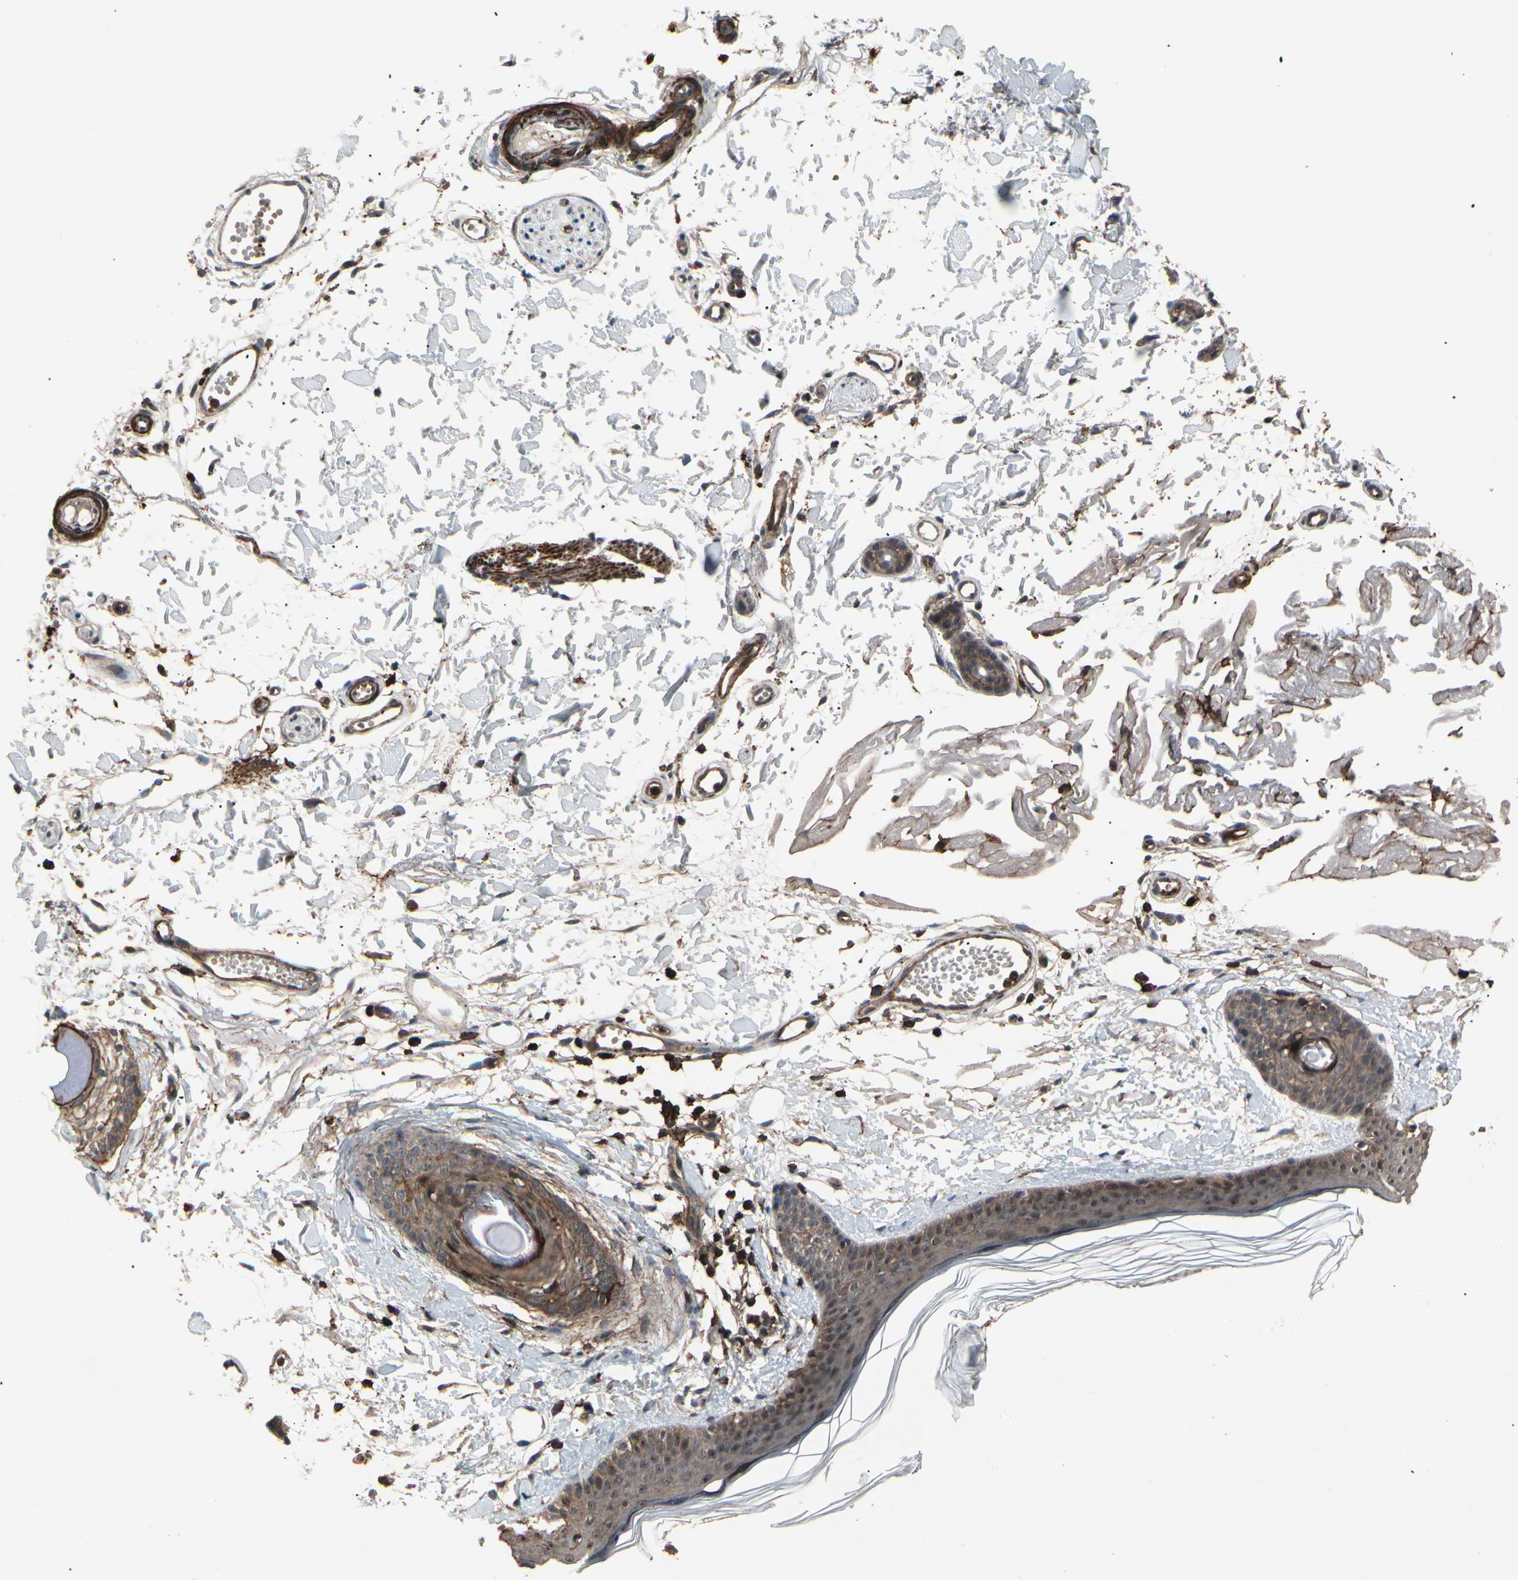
{"staining": {"intensity": "strong", "quantity": ">75%", "location": "cytoplasmic/membranous"}, "tissue": "skin", "cell_type": "Fibroblasts", "image_type": "normal", "snomed": [{"axis": "morphology", "description": "Normal tissue, NOS"}, {"axis": "topography", "description": "Skin"}], "caption": "This is a histology image of immunohistochemistry (IHC) staining of normal skin, which shows strong staining in the cytoplasmic/membranous of fibroblasts.", "gene": "MAPK13", "patient": {"sex": "male", "age": 83}}